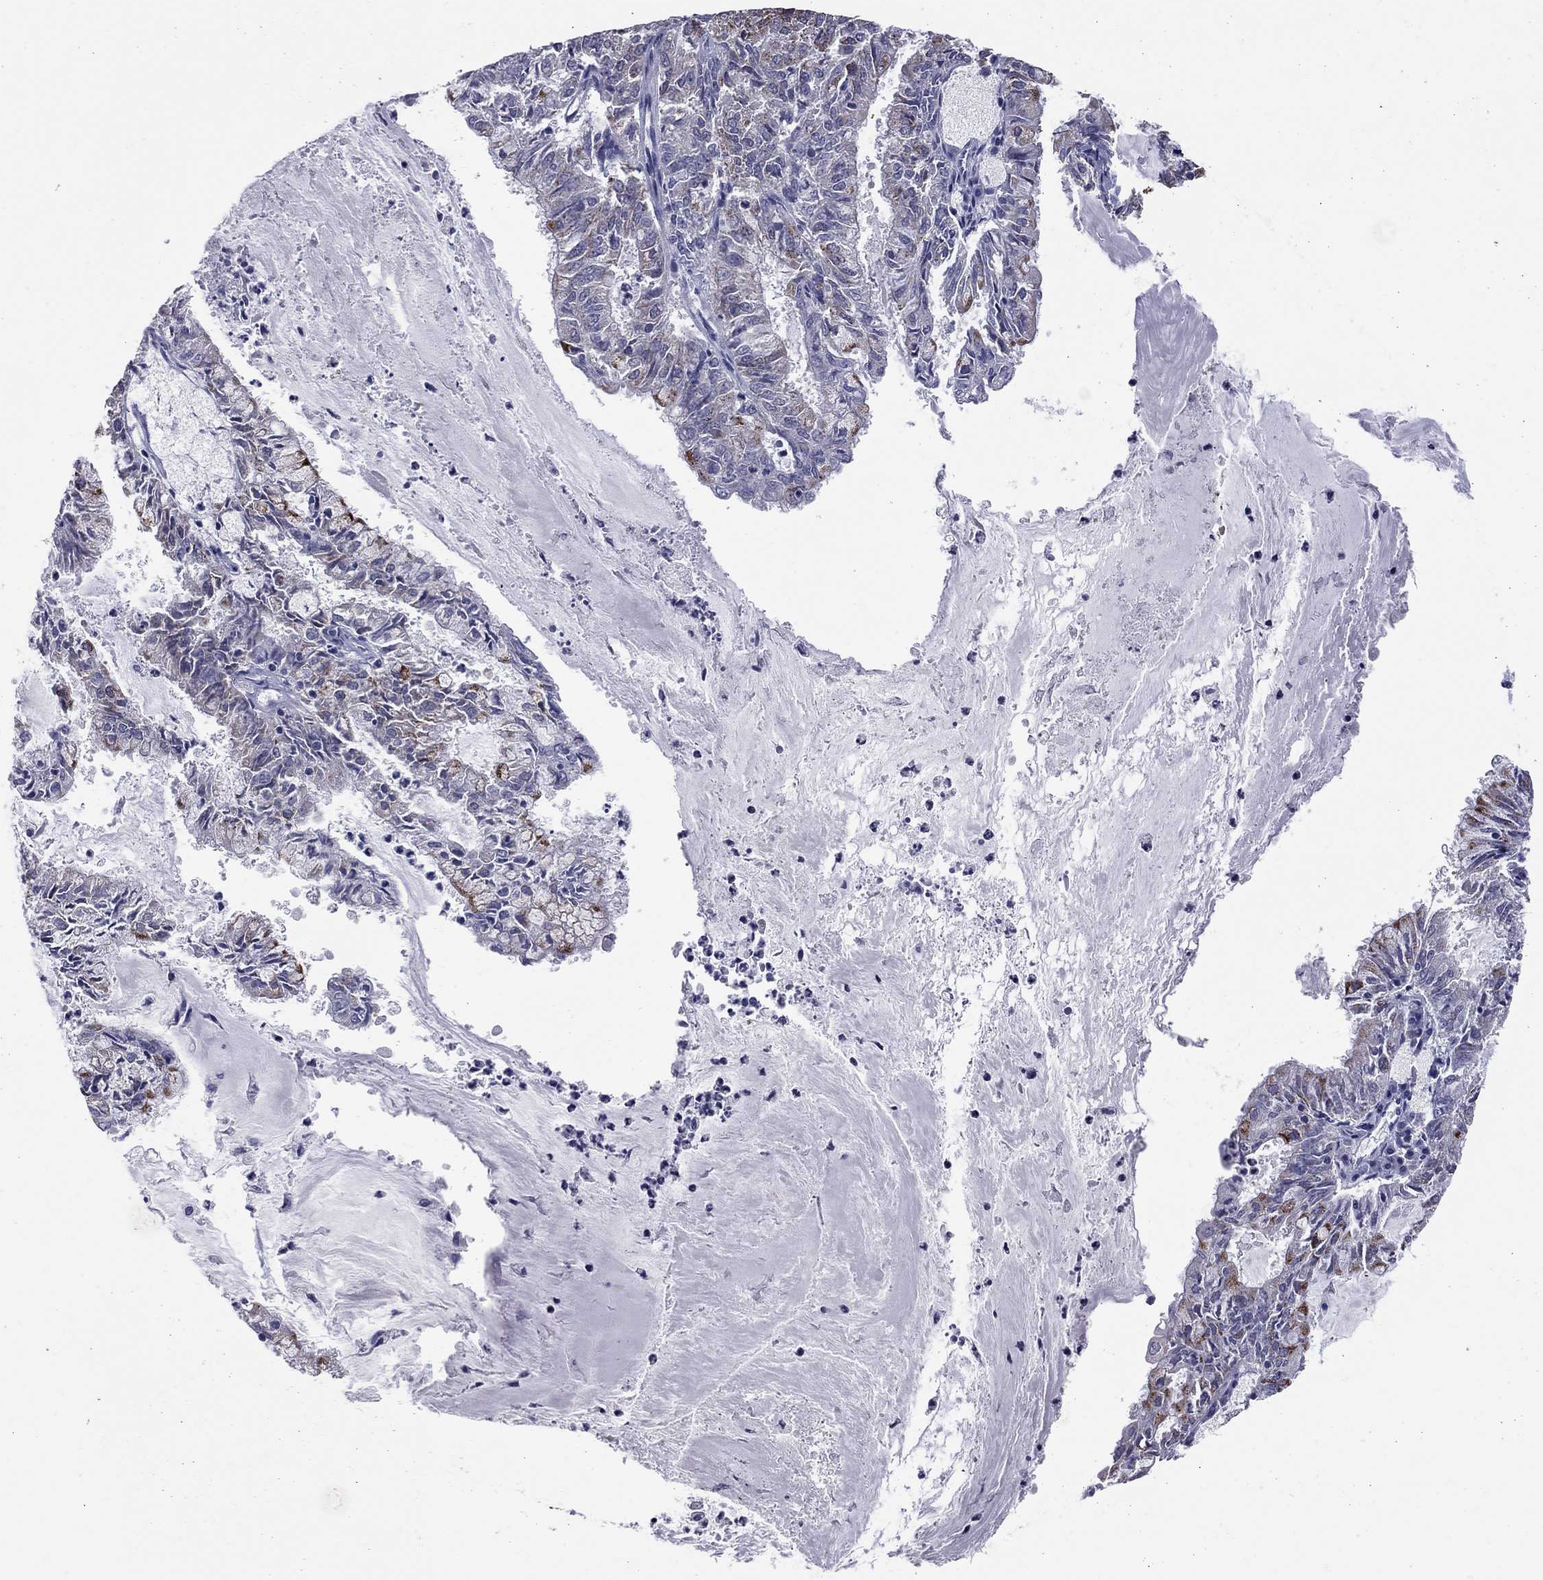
{"staining": {"intensity": "moderate", "quantity": "<25%", "location": "cytoplasmic/membranous"}, "tissue": "endometrial cancer", "cell_type": "Tumor cells", "image_type": "cancer", "snomed": [{"axis": "morphology", "description": "Adenocarcinoma, NOS"}, {"axis": "topography", "description": "Endometrium"}], "caption": "IHC photomicrograph of neoplastic tissue: endometrial cancer (adenocarcinoma) stained using IHC displays low levels of moderate protein expression localized specifically in the cytoplasmic/membranous of tumor cells, appearing as a cytoplasmic/membranous brown color.", "gene": "SHOC2", "patient": {"sex": "female", "age": 57}}